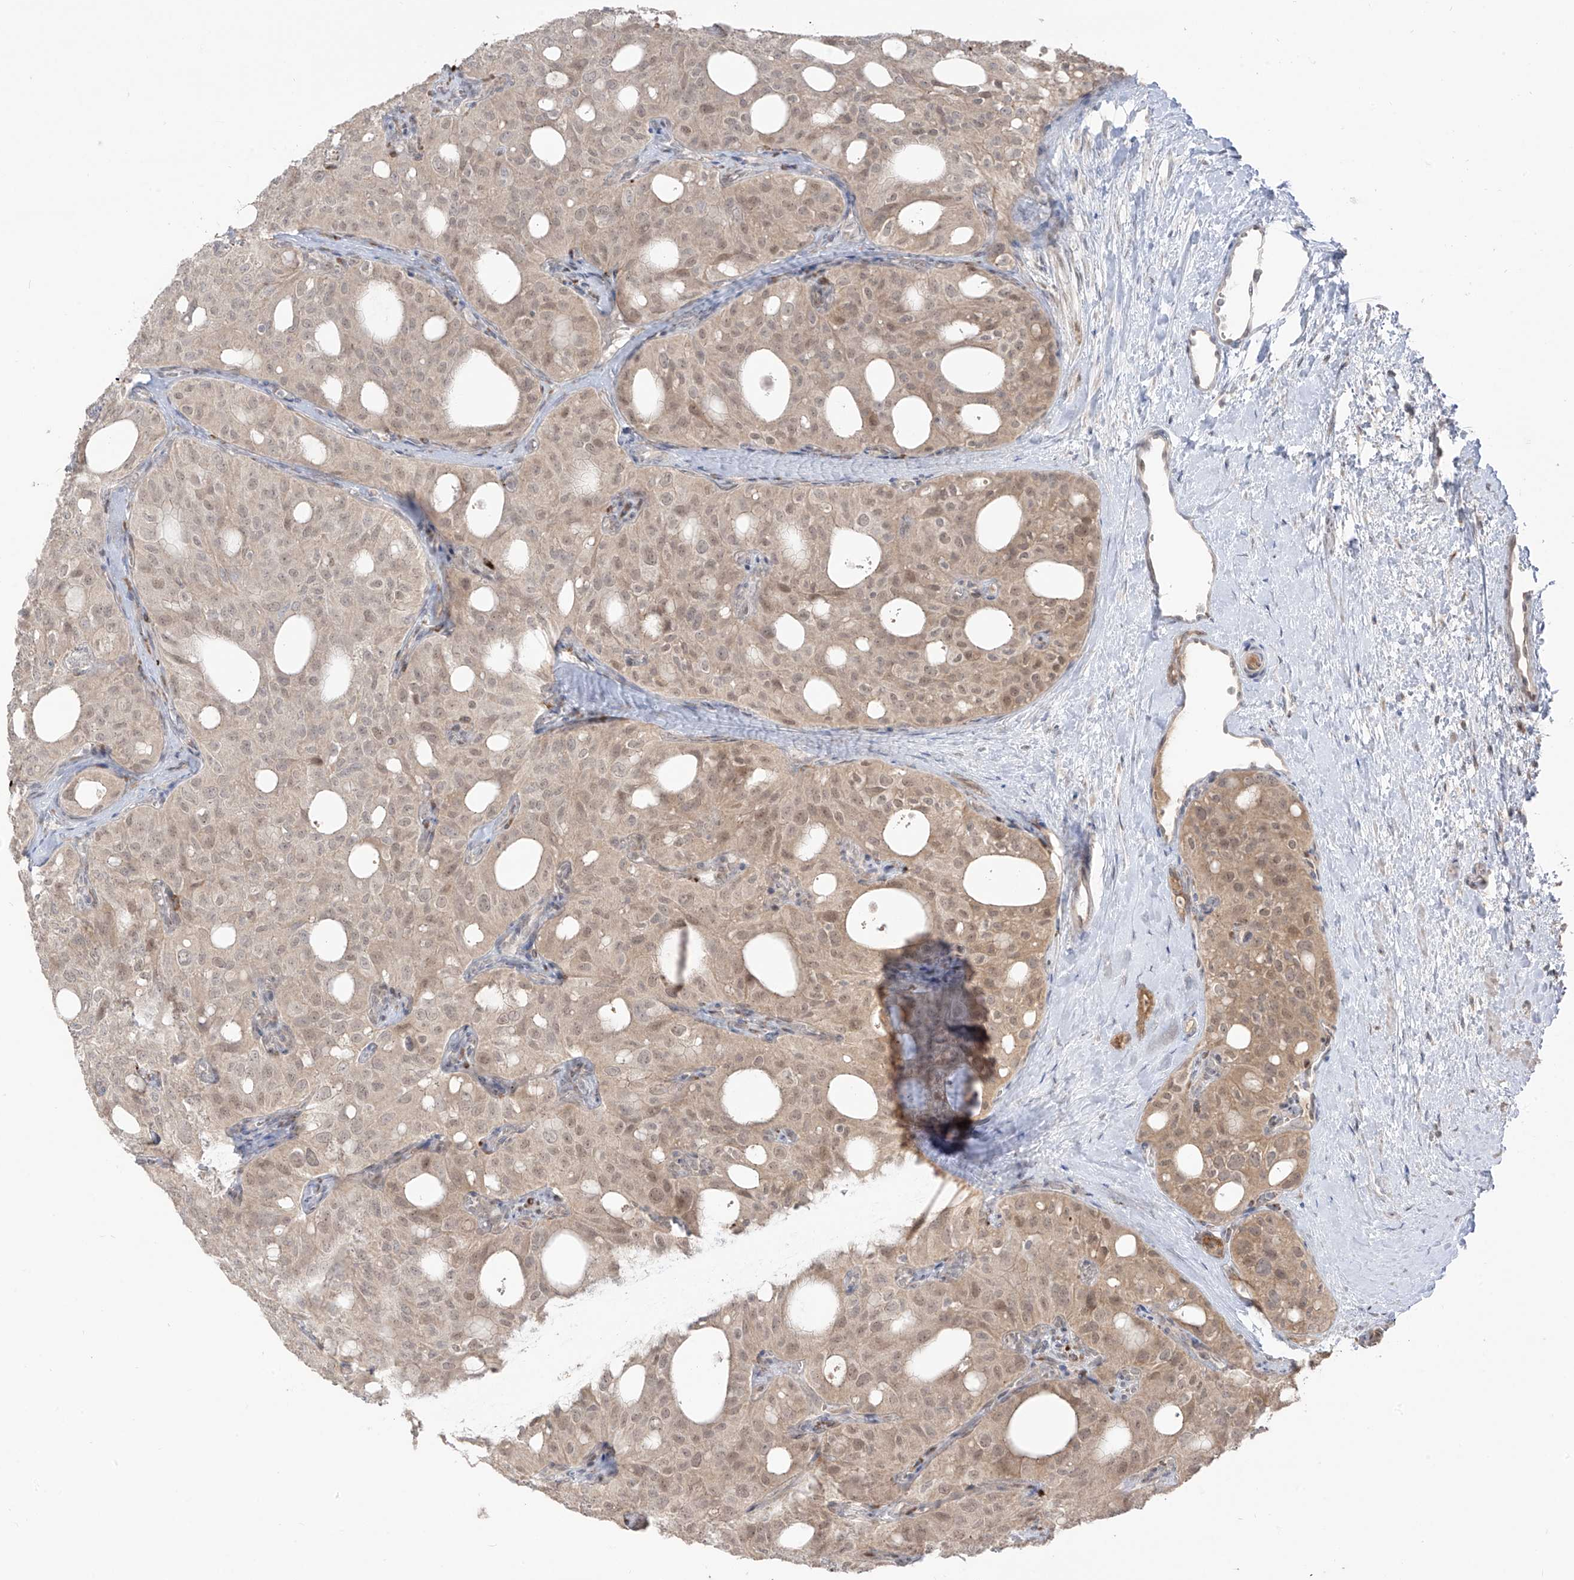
{"staining": {"intensity": "weak", "quantity": "25%-75%", "location": "cytoplasmic/membranous,nuclear"}, "tissue": "thyroid cancer", "cell_type": "Tumor cells", "image_type": "cancer", "snomed": [{"axis": "morphology", "description": "Follicular adenoma carcinoma, NOS"}, {"axis": "topography", "description": "Thyroid gland"}], "caption": "This is a micrograph of immunohistochemistry (IHC) staining of thyroid cancer (follicular adenoma carcinoma), which shows weak staining in the cytoplasmic/membranous and nuclear of tumor cells.", "gene": "COLGALT2", "patient": {"sex": "male", "age": 75}}